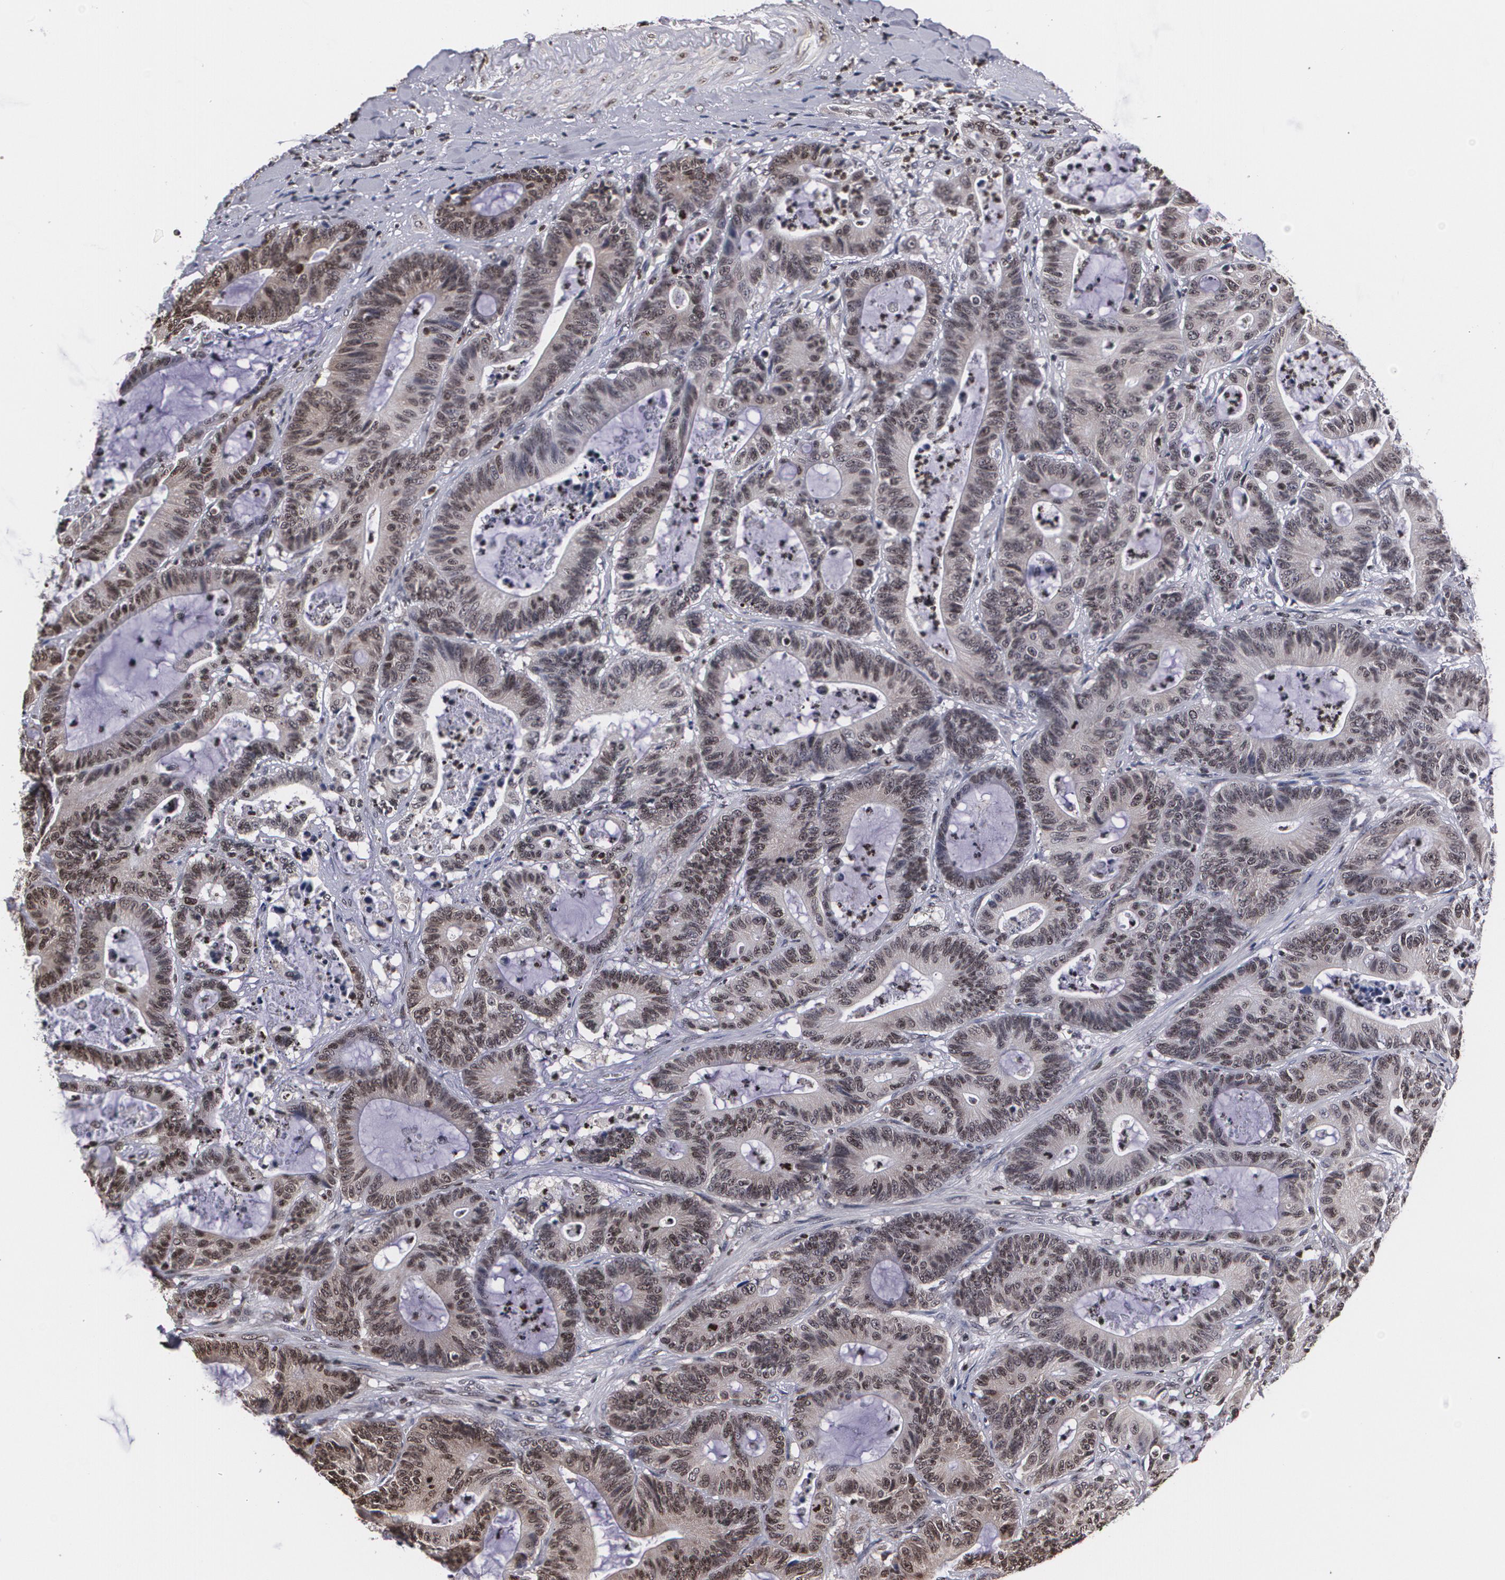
{"staining": {"intensity": "weak", "quantity": "25%-75%", "location": "cytoplasmic/membranous,nuclear"}, "tissue": "colorectal cancer", "cell_type": "Tumor cells", "image_type": "cancer", "snomed": [{"axis": "morphology", "description": "Adenocarcinoma, NOS"}, {"axis": "topography", "description": "Colon"}], "caption": "Protein analysis of adenocarcinoma (colorectal) tissue shows weak cytoplasmic/membranous and nuclear positivity in about 25%-75% of tumor cells.", "gene": "MVP", "patient": {"sex": "female", "age": 84}}